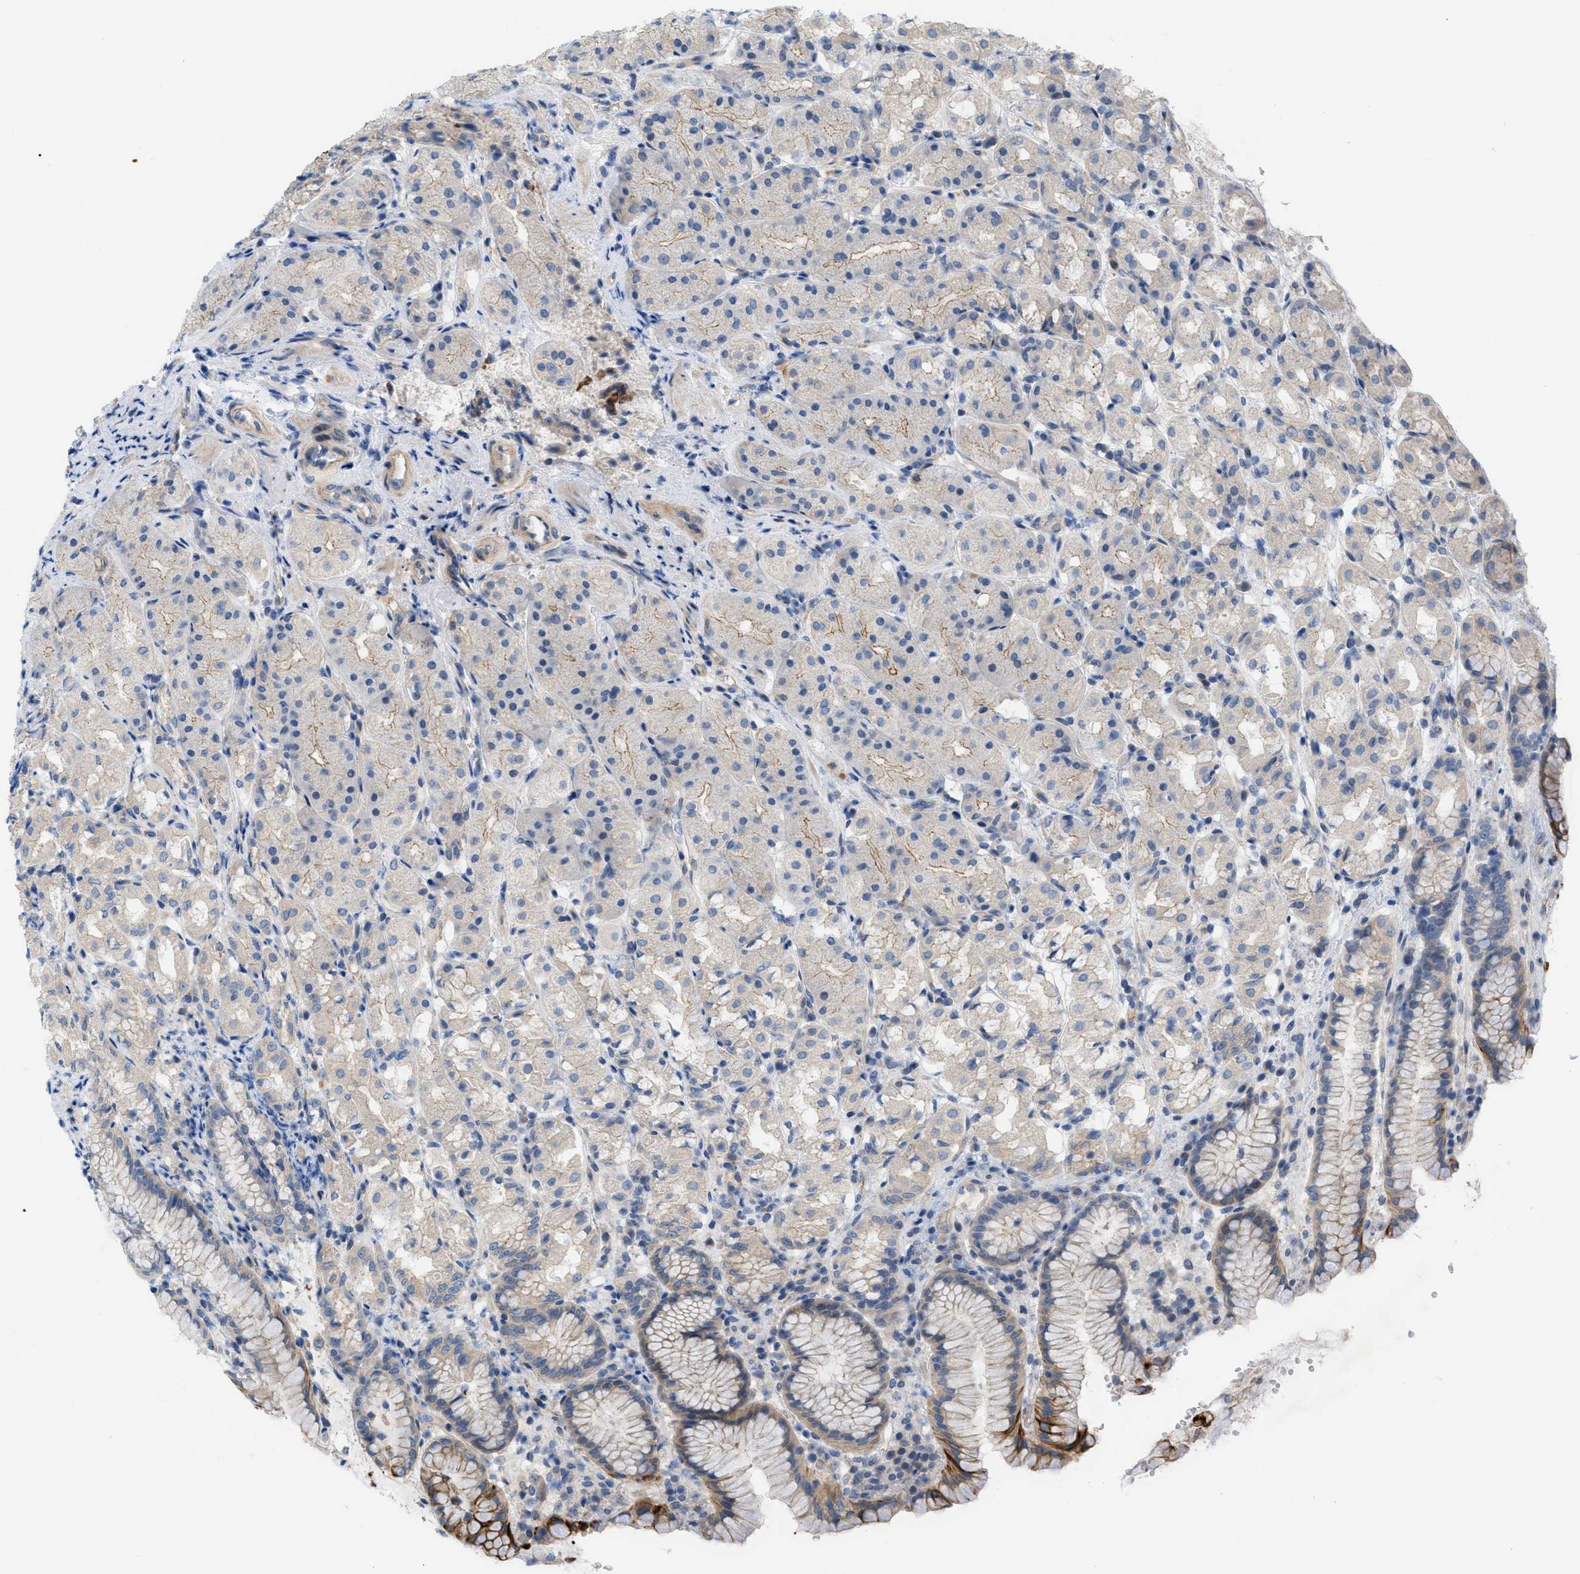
{"staining": {"intensity": "moderate", "quantity": "<25%", "location": "cytoplasmic/membranous"}, "tissue": "stomach", "cell_type": "Glandular cells", "image_type": "normal", "snomed": [{"axis": "morphology", "description": "Normal tissue, NOS"}, {"axis": "topography", "description": "Stomach"}, {"axis": "topography", "description": "Stomach, lower"}], "caption": "Stomach stained with a brown dye reveals moderate cytoplasmic/membranous positive positivity in about <25% of glandular cells.", "gene": "NDEL1", "patient": {"sex": "female", "age": 56}}